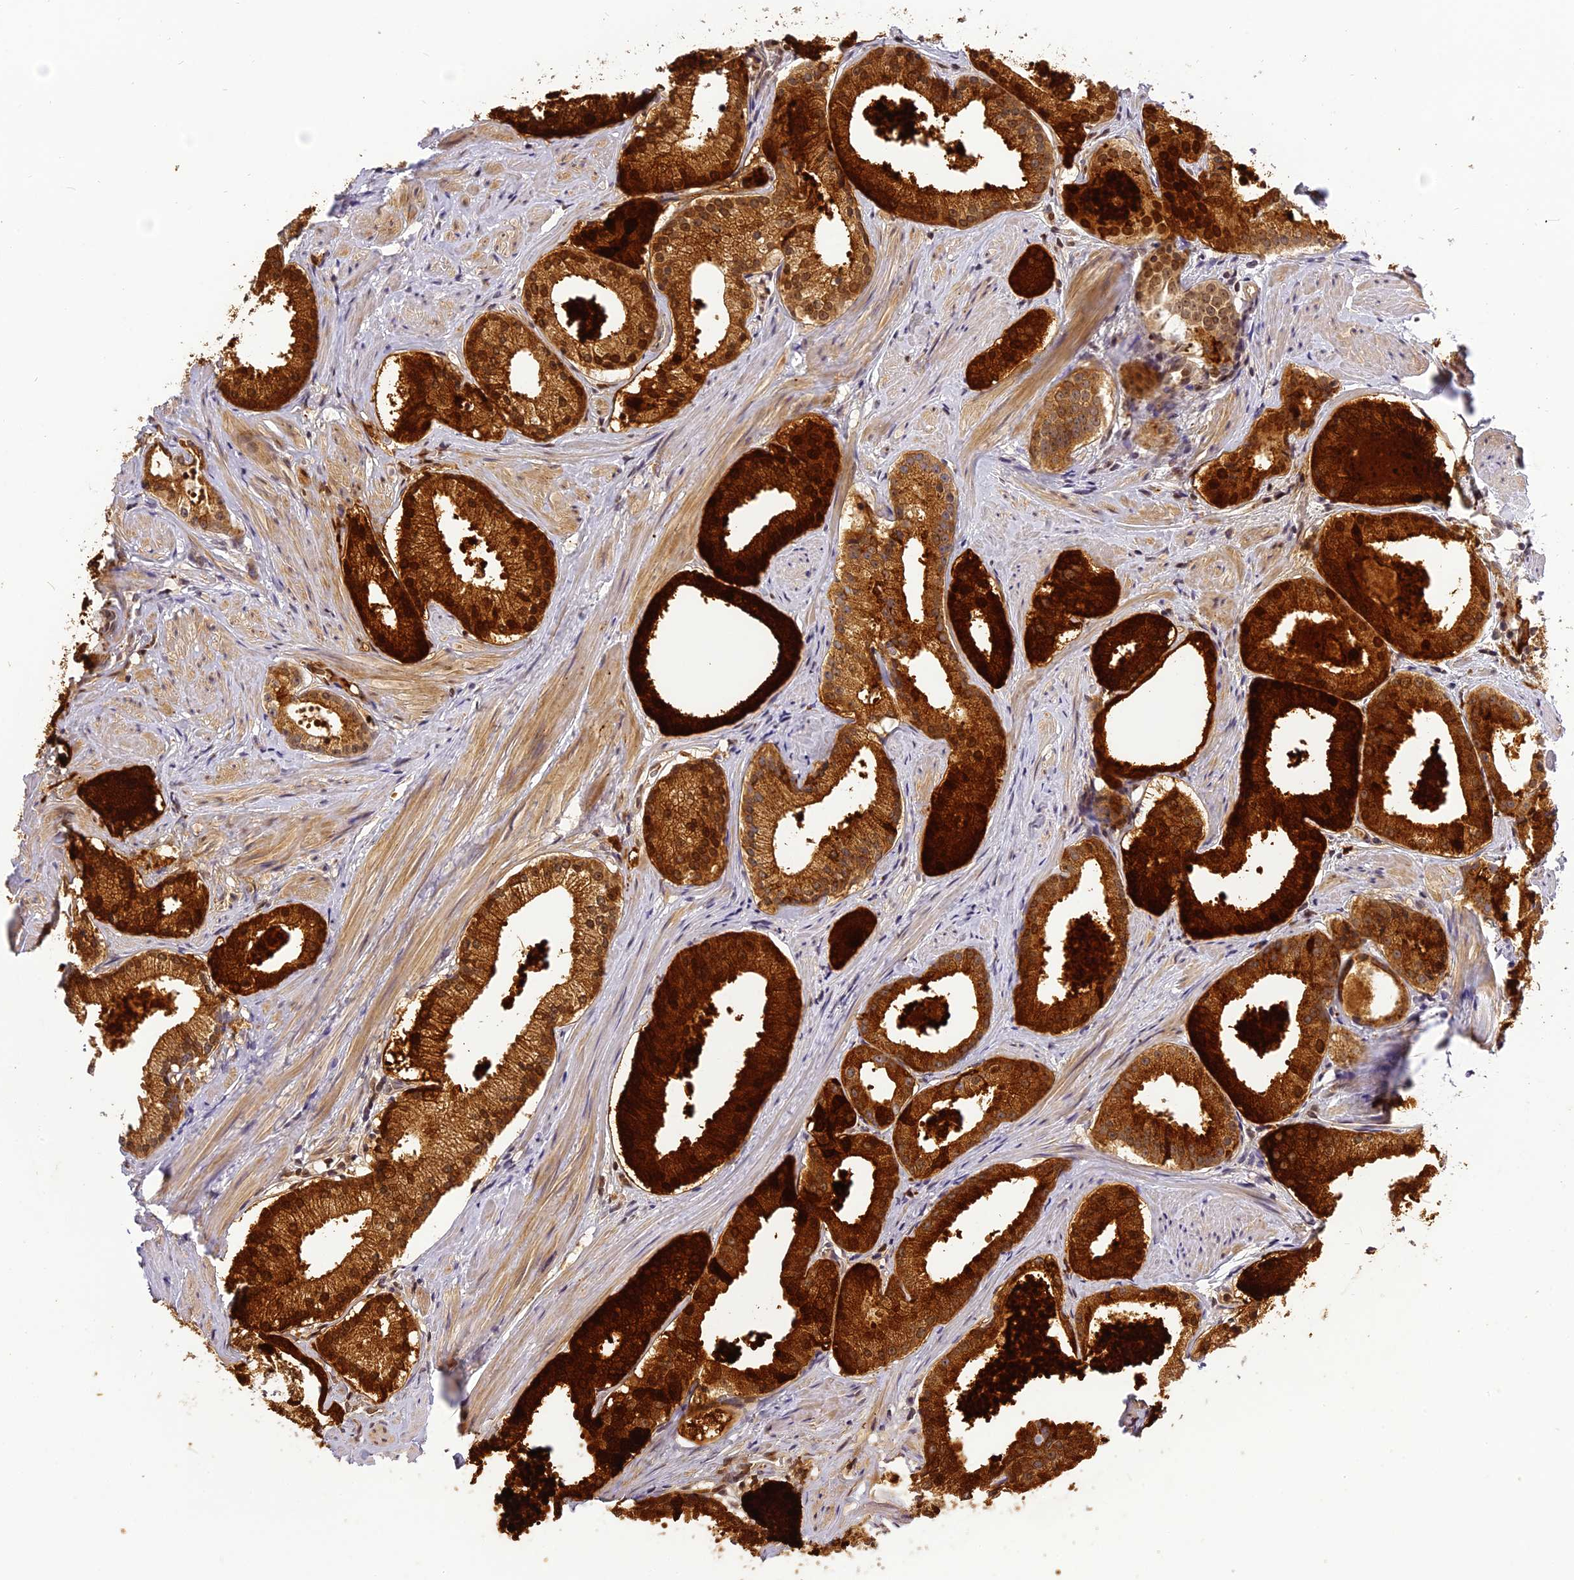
{"staining": {"intensity": "strong", "quantity": ">75%", "location": "cytoplasmic/membranous"}, "tissue": "prostate cancer", "cell_type": "Tumor cells", "image_type": "cancer", "snomed": [{"axis": "morphology", "description": "Adenocarcinoma, Low grade"}, {"axis": "topography", "description": "Prostate"}], "caption": "A high amount of strong cytoplasmic/membranous expression is appreciated in about >75% of tumor cells in prostate cancer (adenocarcinoma (low-grade)) tissue.", "gene": "FNIP2", "patient": {"sex": "male", "age": 57}}